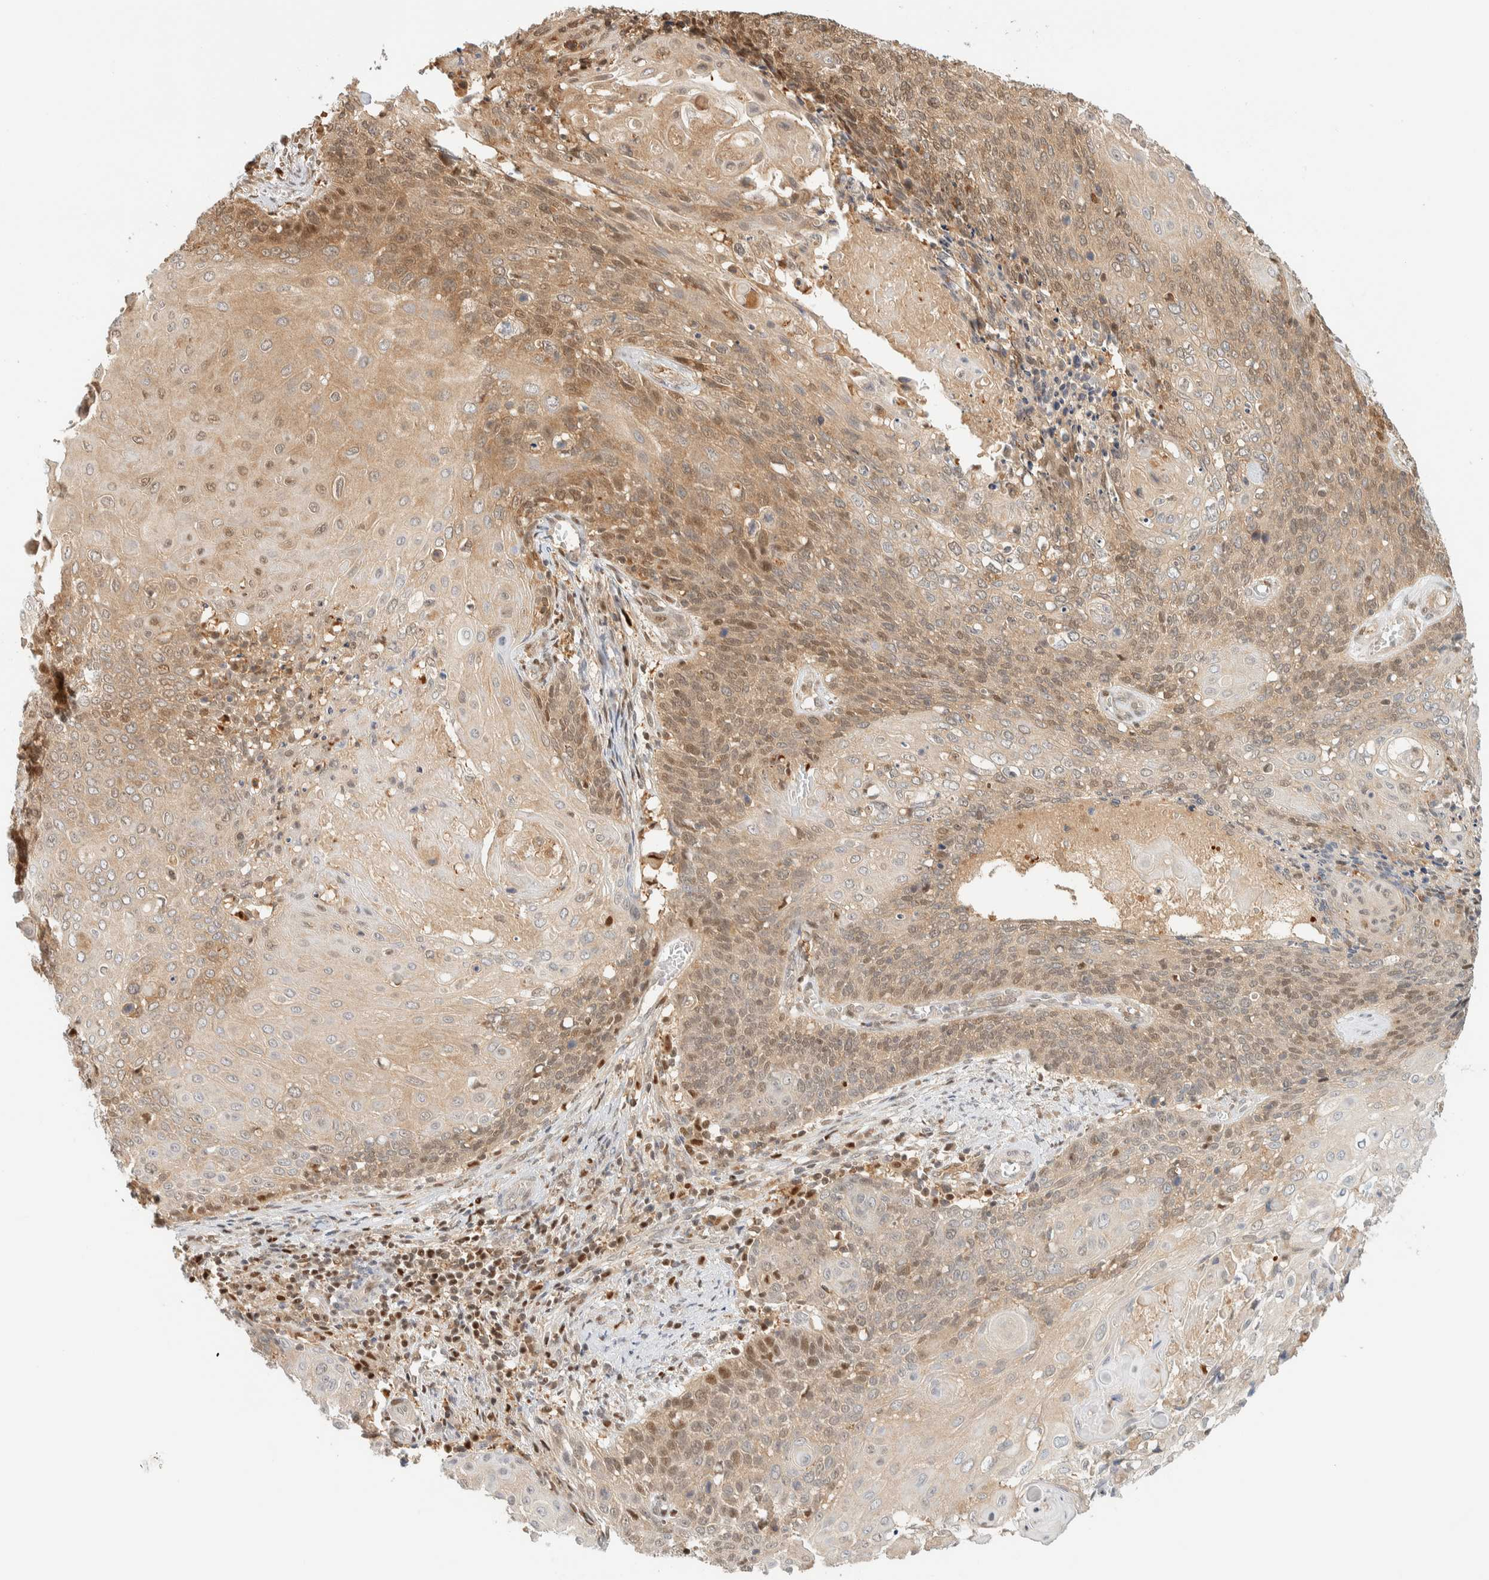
{"staining": {"intensity": "moderate", "quantity": ">75%", "location": "cytoplasmic/membranous,nuclear"}, "tissue": "cervical cancer", "cell_type": "Tumor cells", "image_type": "cancer", "snomed": [{"axis": "morphology", "description": "Squamous cell carcinoma, NOS"}, {"axis": "topography", "description": "Cervix"}], "caption": "Squamous cell carcinoma (cervical) was stained to show a protein in brown. There is medium levels of moderate cytoplasmic/membranous and nuclear positivity in about >75% of tumor cells.", "gene": "ZBTB37", "patient": {"sex": "female", "age": 39}}